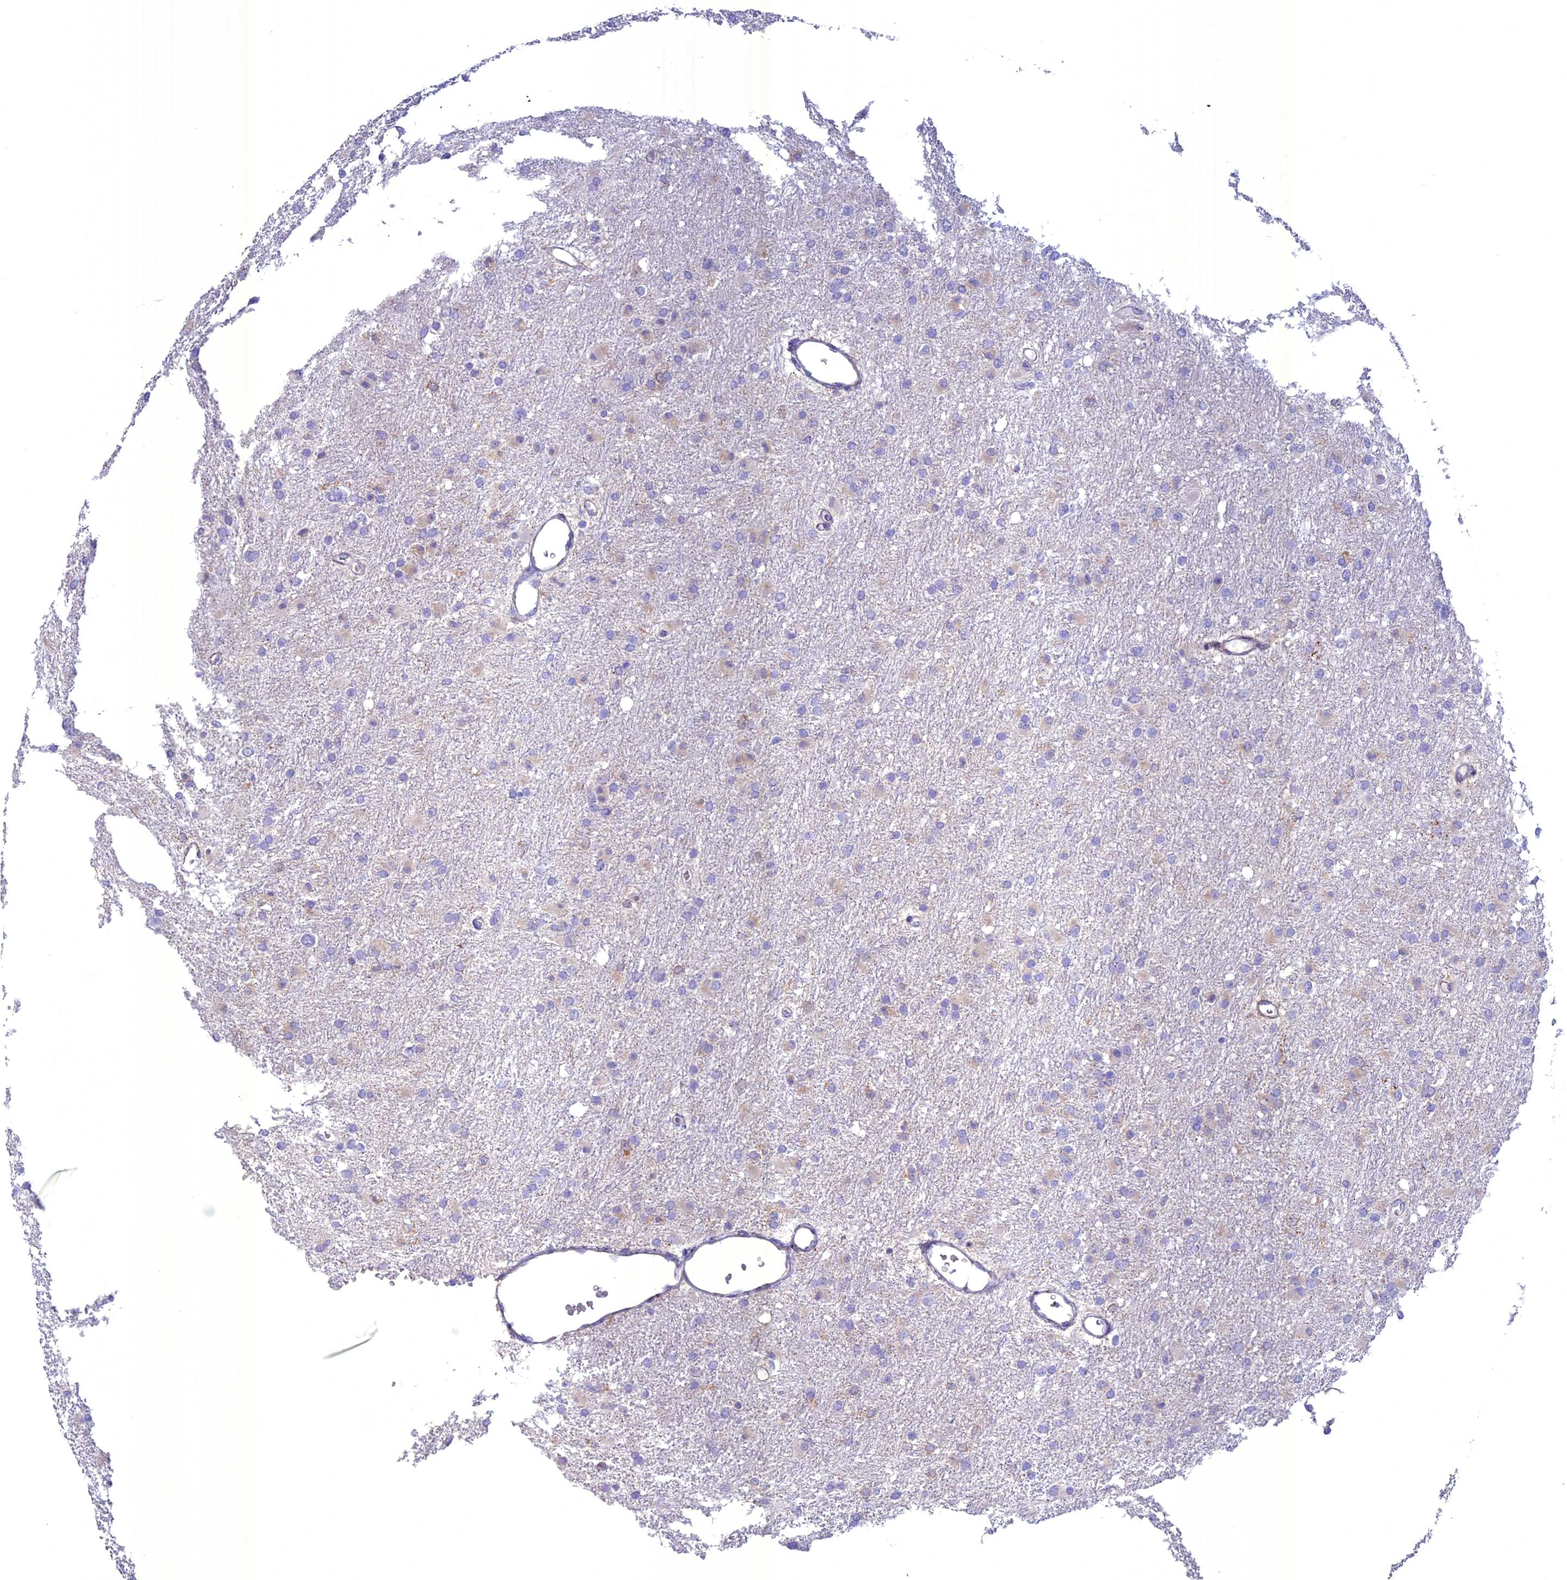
{"staining": {"intensity": "negative", "quantity": "none", "location": "none"}, "tissue": "glioma", "cell_type": "Tumor cells", "image_type": "cancer", "snomed": [{"axis": "morphology", "description": "Glioma, malignant, High grade"}, {"axis": "topography", "description": "Cerebral cortex"}], "caption": "Glioma stained for a protein using IHC demonstrates no expression tumor cells.", "gene": "SPHKAP", "patient": {"sex": "female", "age": 36}}